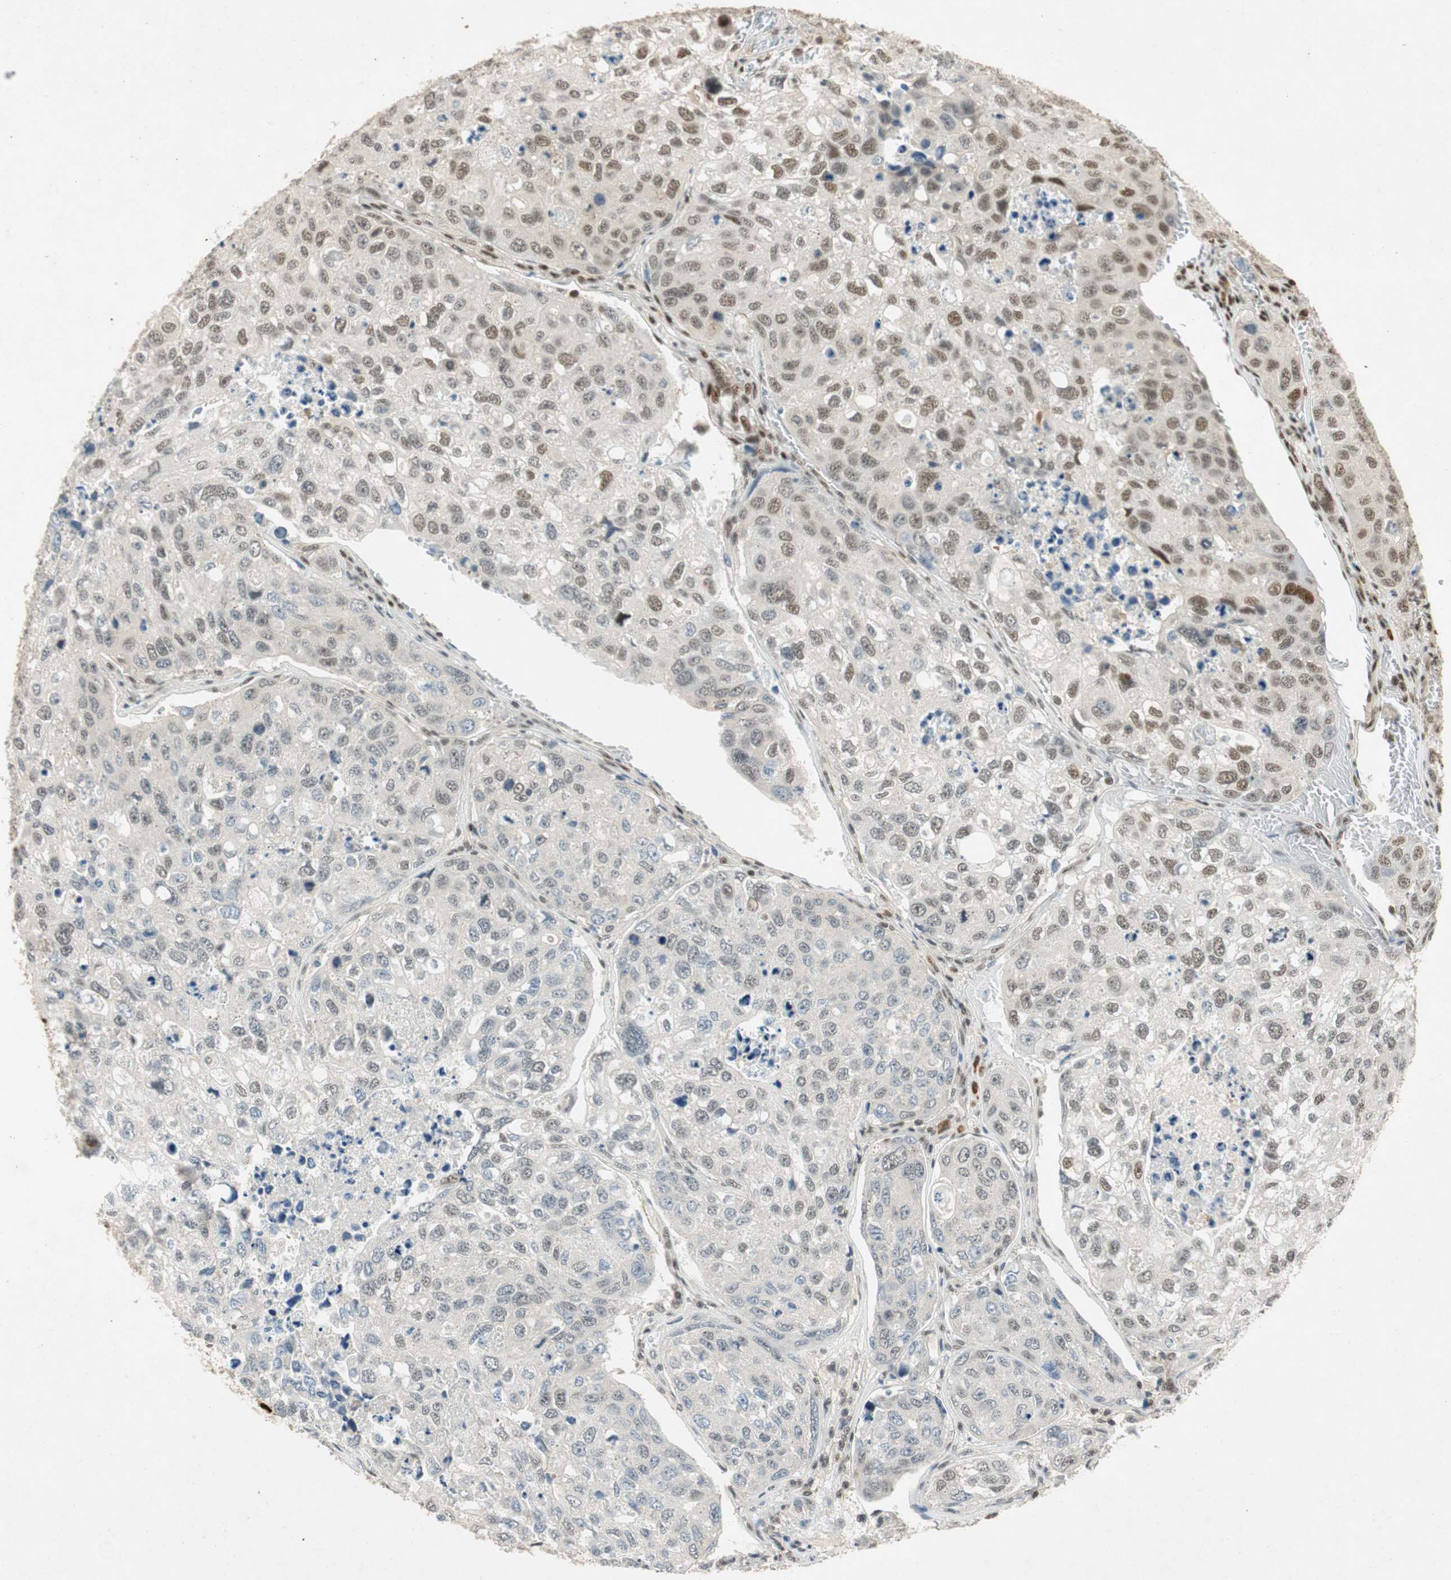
{"staining": {"intensity": "strong", "quantity": "<25%", "location": "nuclear"}, "tissue": "urothelial cancer", "cell_type": "Tumor cells", "image_type": "cancer", "snomed": [{"axis": "morphology", "description": "Urothelial carcinoma, High grade"}, {"axis": "topography", "description": "Lymph node"}, {"axis": "topography", "description": "Urinary bladder"}], "caption": "Tumor cells demonstrate medium levels of strong nuclear staining in about <25% of cells in human high-grade urothelial carcinoma. The staining was performed using DAB (3,3'-diaminobenzidine), with brown indicating positive protein expression. Nuclei are stained blue with hematoxylin.", "gene": "NCBP3", "patient": {"sex": "male", "age": 51}}